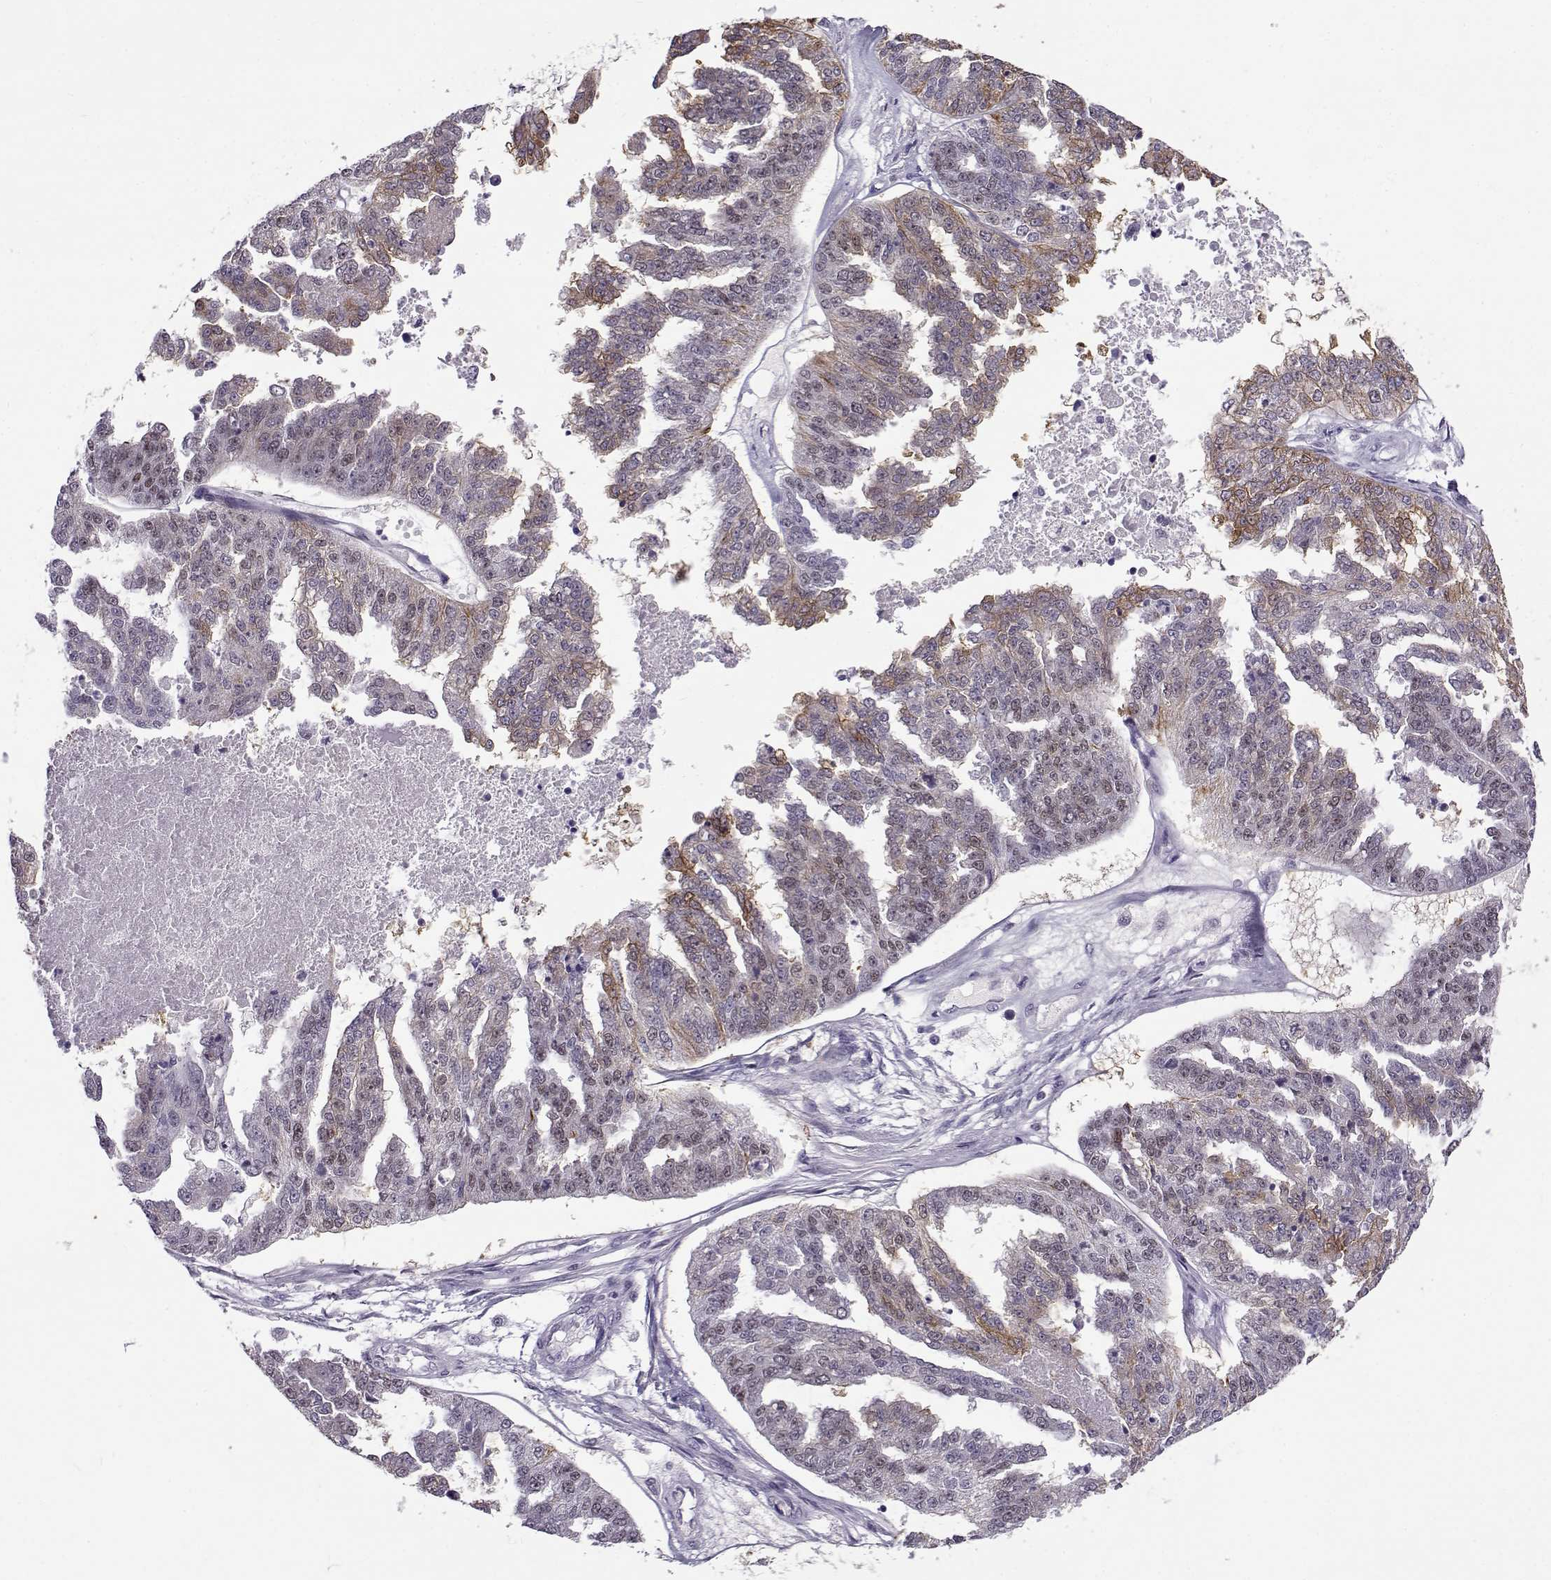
{"staining": {"intensity": "moderate", "quantity": "<25%", "location": "cytoplasmic/membranous"}, "tissue": "ovarian cancer", "cell_type": "Tumor cells", "image_type": "cancer", "snomed": [{"axis": "morphology", "description": "Cystadenocarcinoma, serous, NOS"}, {"axis": "topography", "description": "Ovary"}], "caption": "Immunohistochemical staining of ovarian serous cystadenocarcinoma exhibits low levels of moderate cytoplasmic/membranous positivity in approximately <25% of tumor cells.", "gene": "BACH1", "patient": {"sex": "female", "age": 58}}